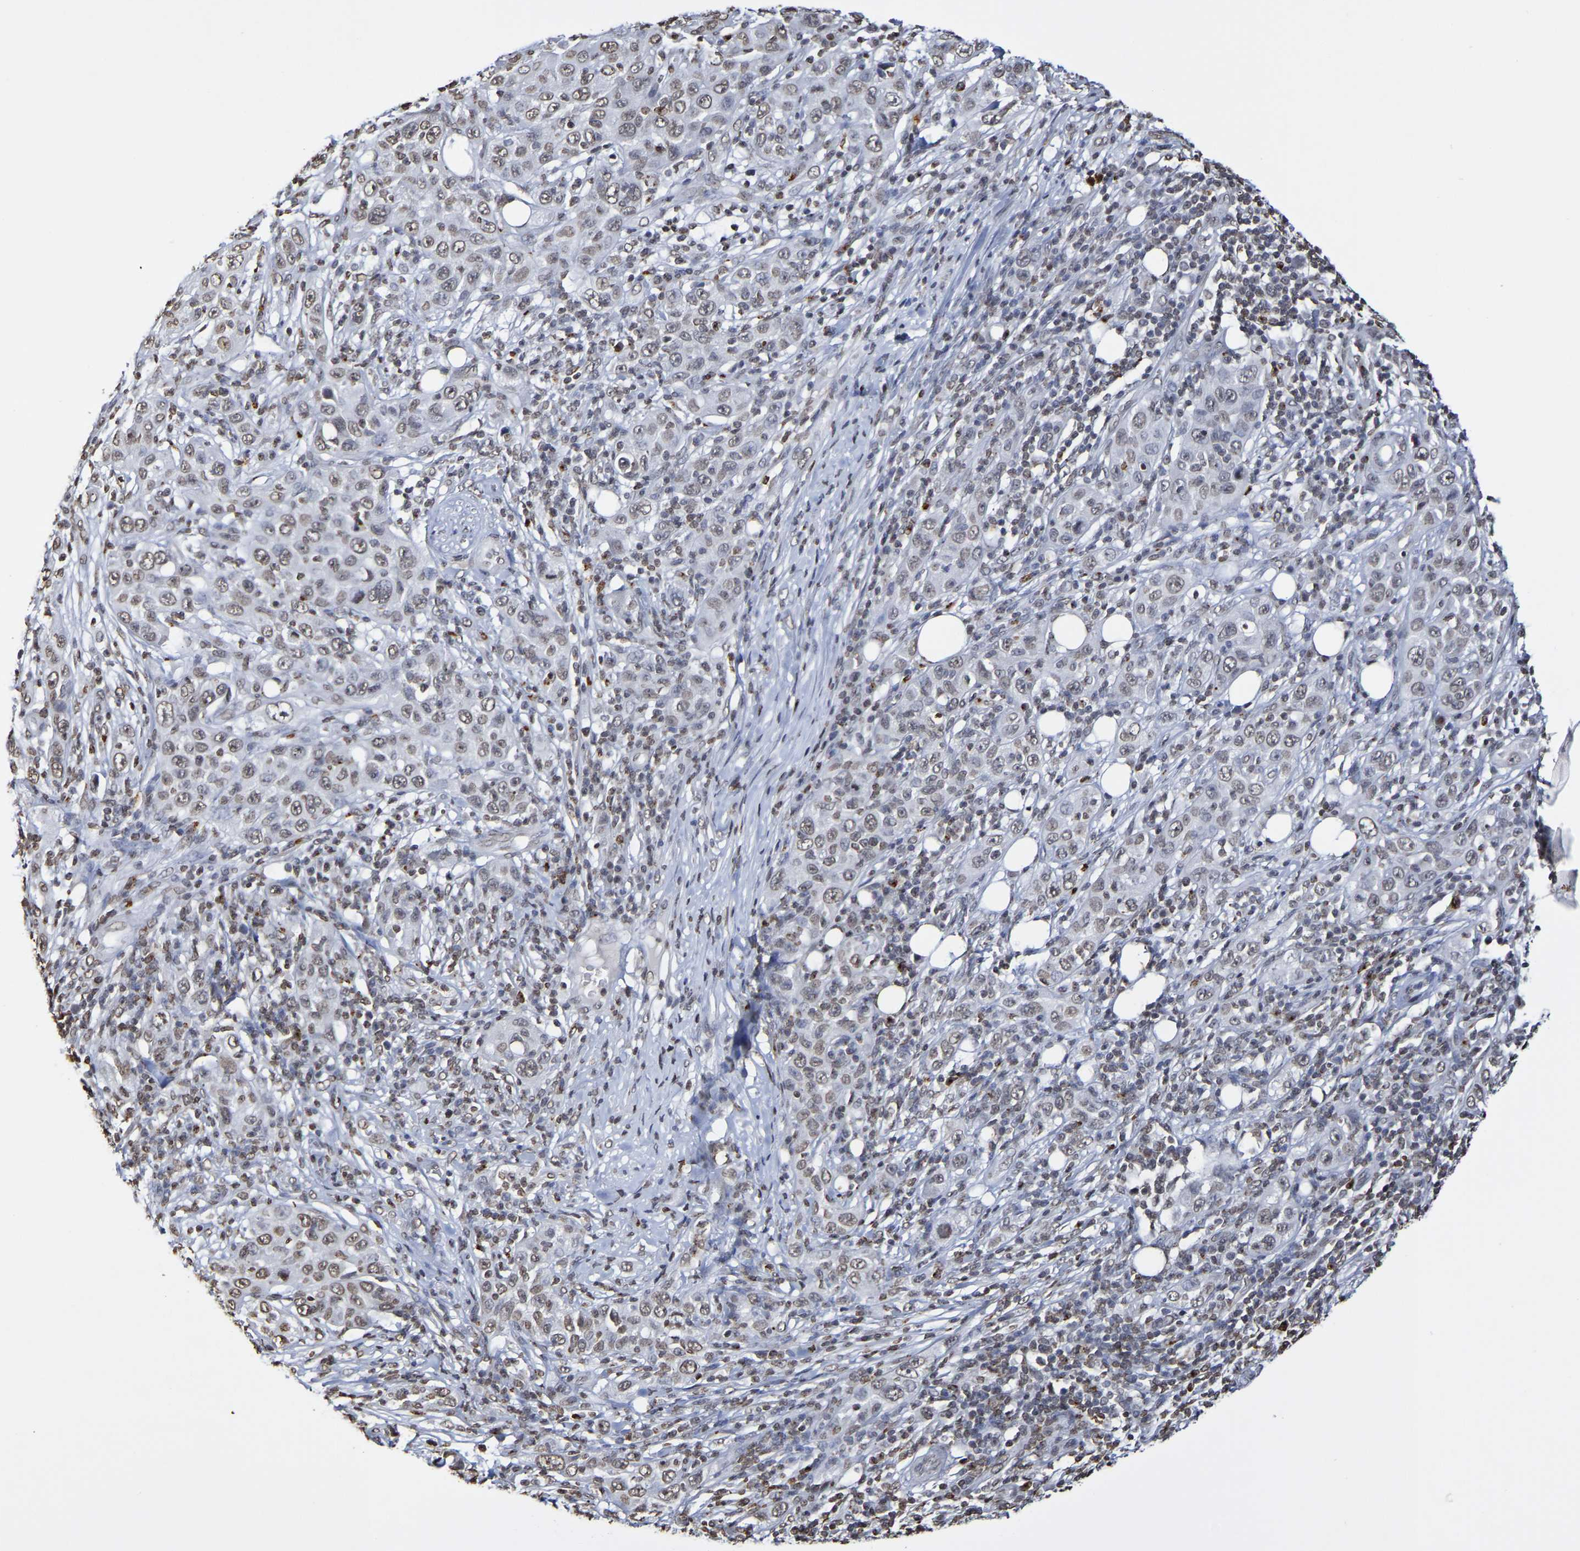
{"staining": {"intensity": "weak", "quantity": ">75%", "location": "nuclear"}, "tissue": "skin cancer", "cell_type": "Tumor cells", "image_type": "cancer", "snomed": [{"axis": "morphology", "description": "Squamous cell carcinoma, NOS"}, {"axis": "topography", "description": "Skin"}], "caption": "DAB (3,3'-diaminobenzidine) immunohistochemical staining of skin squamous cell carcinoma reveals weak nuclear protein positivity in approximately >75% of tumor cells.", "gene": "ATF4", "patient": {"sex": "female", "age": 88}}